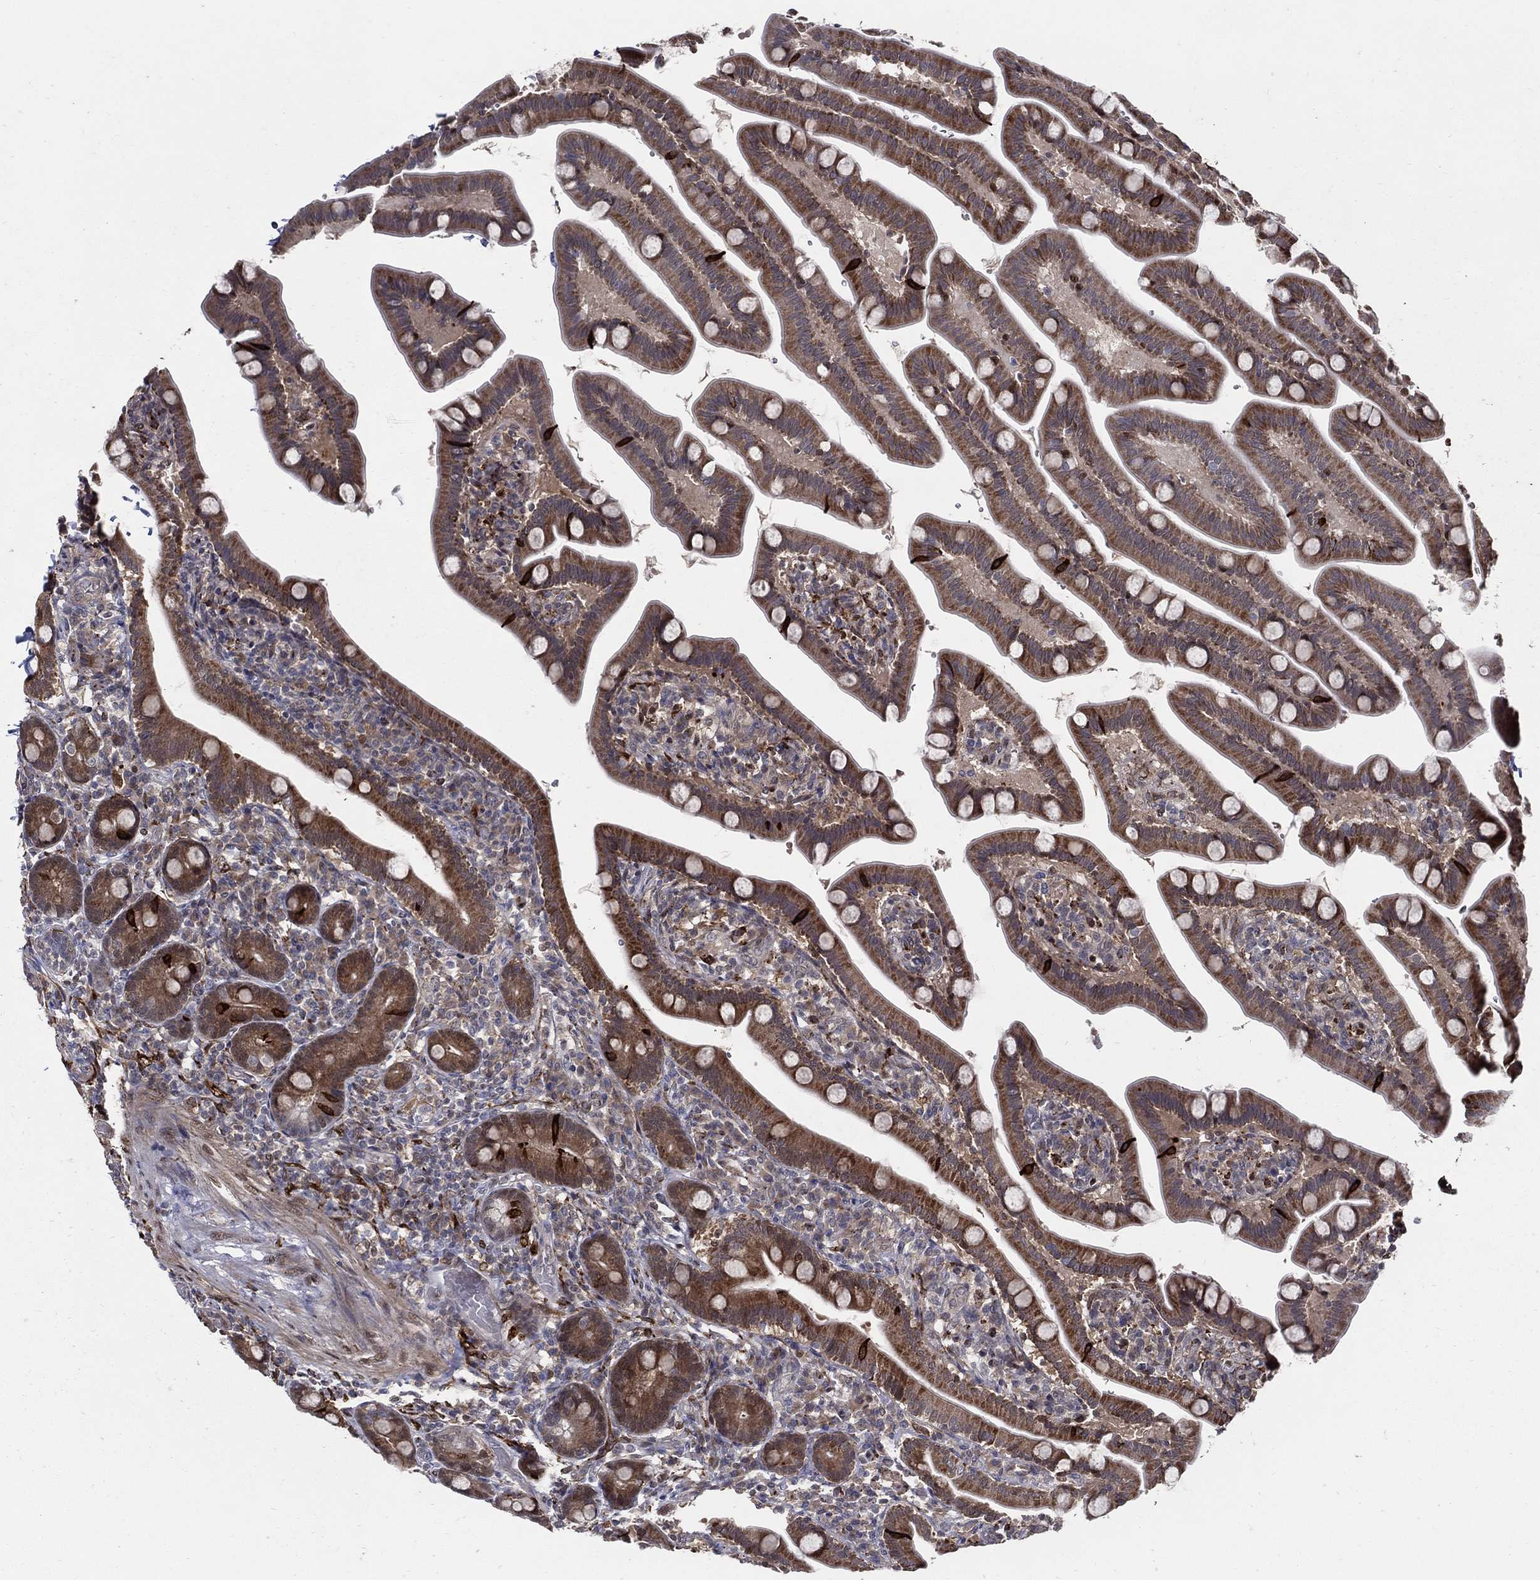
{"staining": {"intensity": "strong", "quantity": "<25%", "location": "cytoplasmic/membranous"}, "tissue": "small intestine", "cell_type": "Glandular cells", "image_type": "normal", "snomed": [{"axis": "morphology", "description": "Normal tissue, NOS"}, {"axis": "topography", "description": "Small intestine"}], "caption": "Benign small intestine displays strong cytoplasmic/membranous expression in about <25% of glandular cells.", "gene": "ARHGAP11A", "patient": {"sex": "male", "age": 66}}